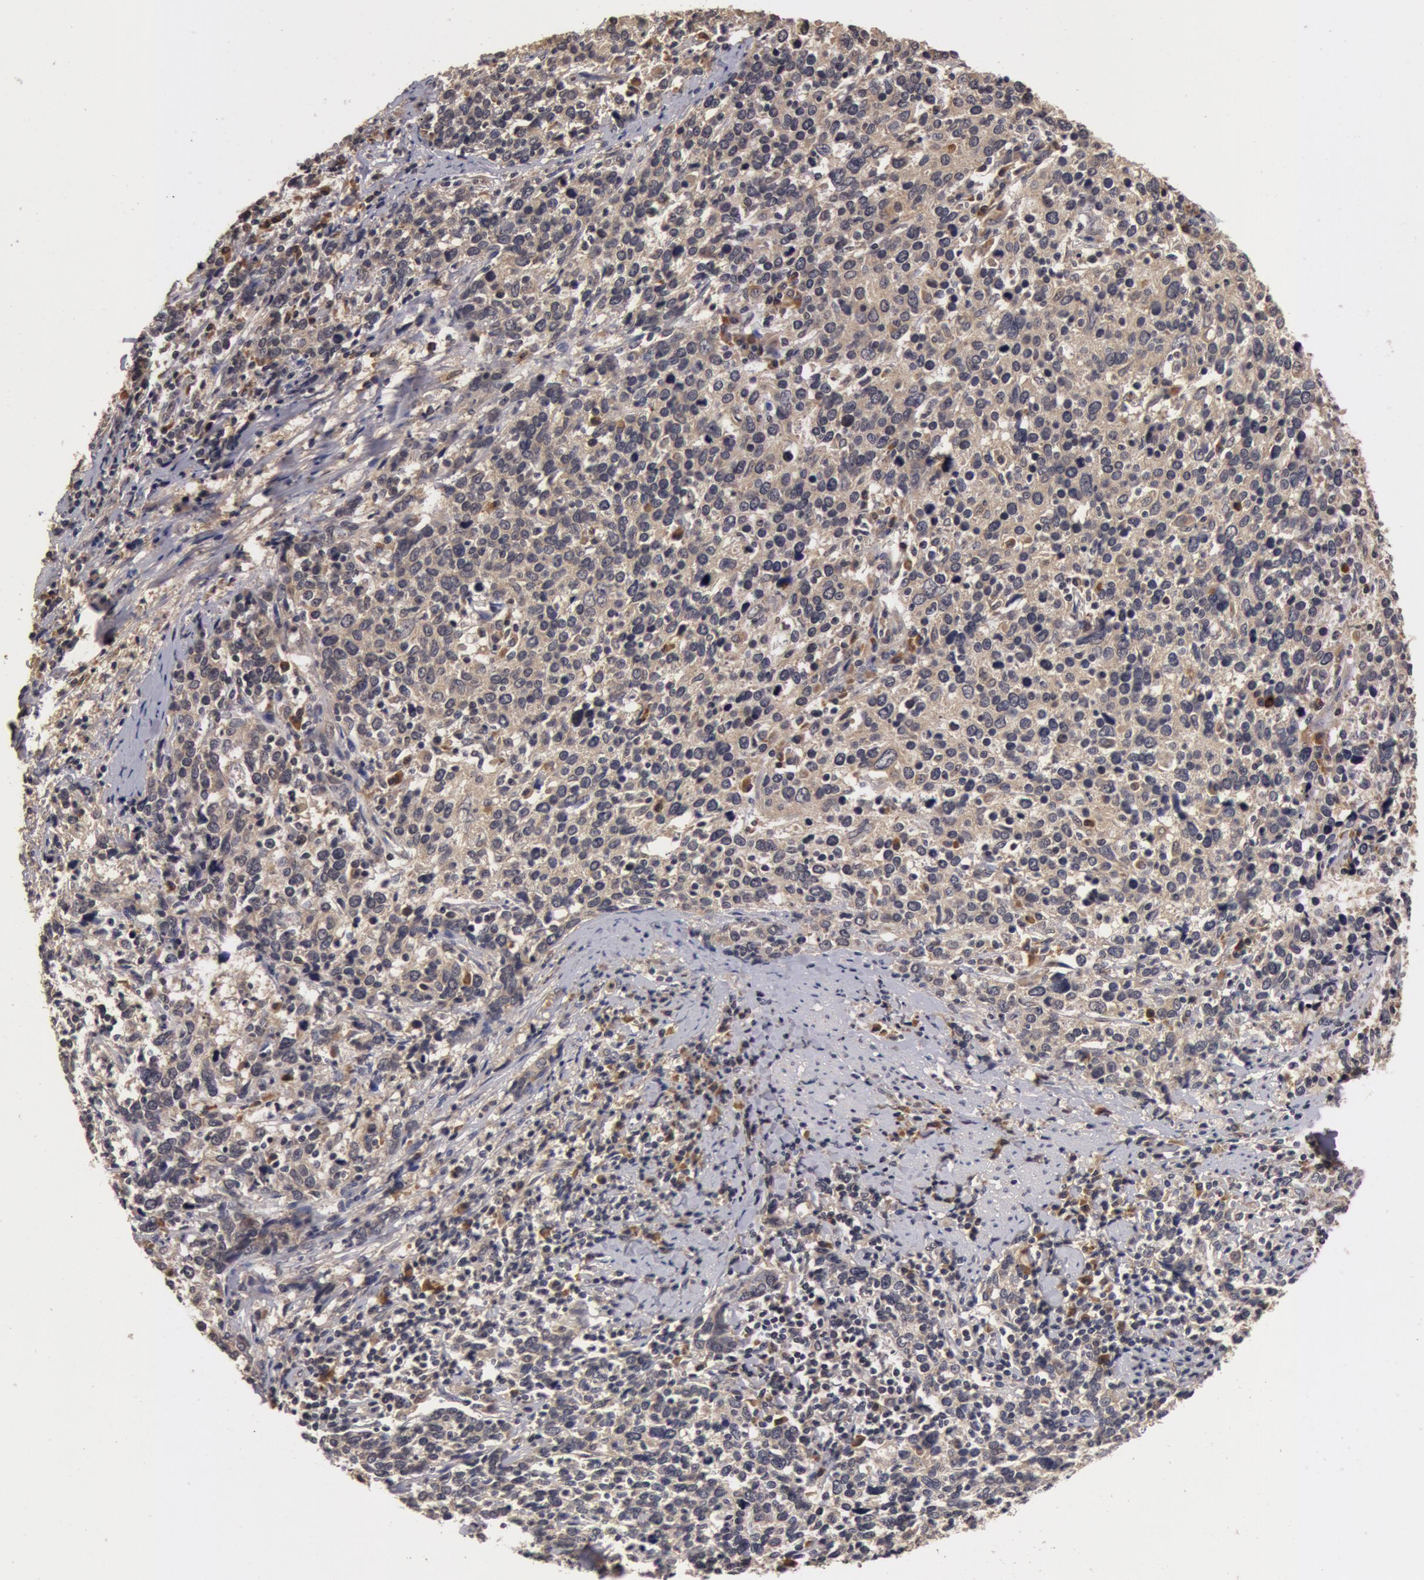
{"staining": {"intensity": "weak", "quantity": ">75%", "location": "cytoplasmic/membranous"}, "tissue": "cervical cancer", "cell_type": "Tumor cells", "image_type": "cancer", "snomed": [{"axis": "morphology", "description": "Squamous cell carcinoma, NOS"}, {"axis": "topography", "description": "Cervix"}], "caption": "Tumor cells reveal low levels of weak cytoplasmic/membranous positivity in approximately >75% of cells in cervical cancer.", "gene": "BCHE", "patient": {"sex": "female", "age": 41}}